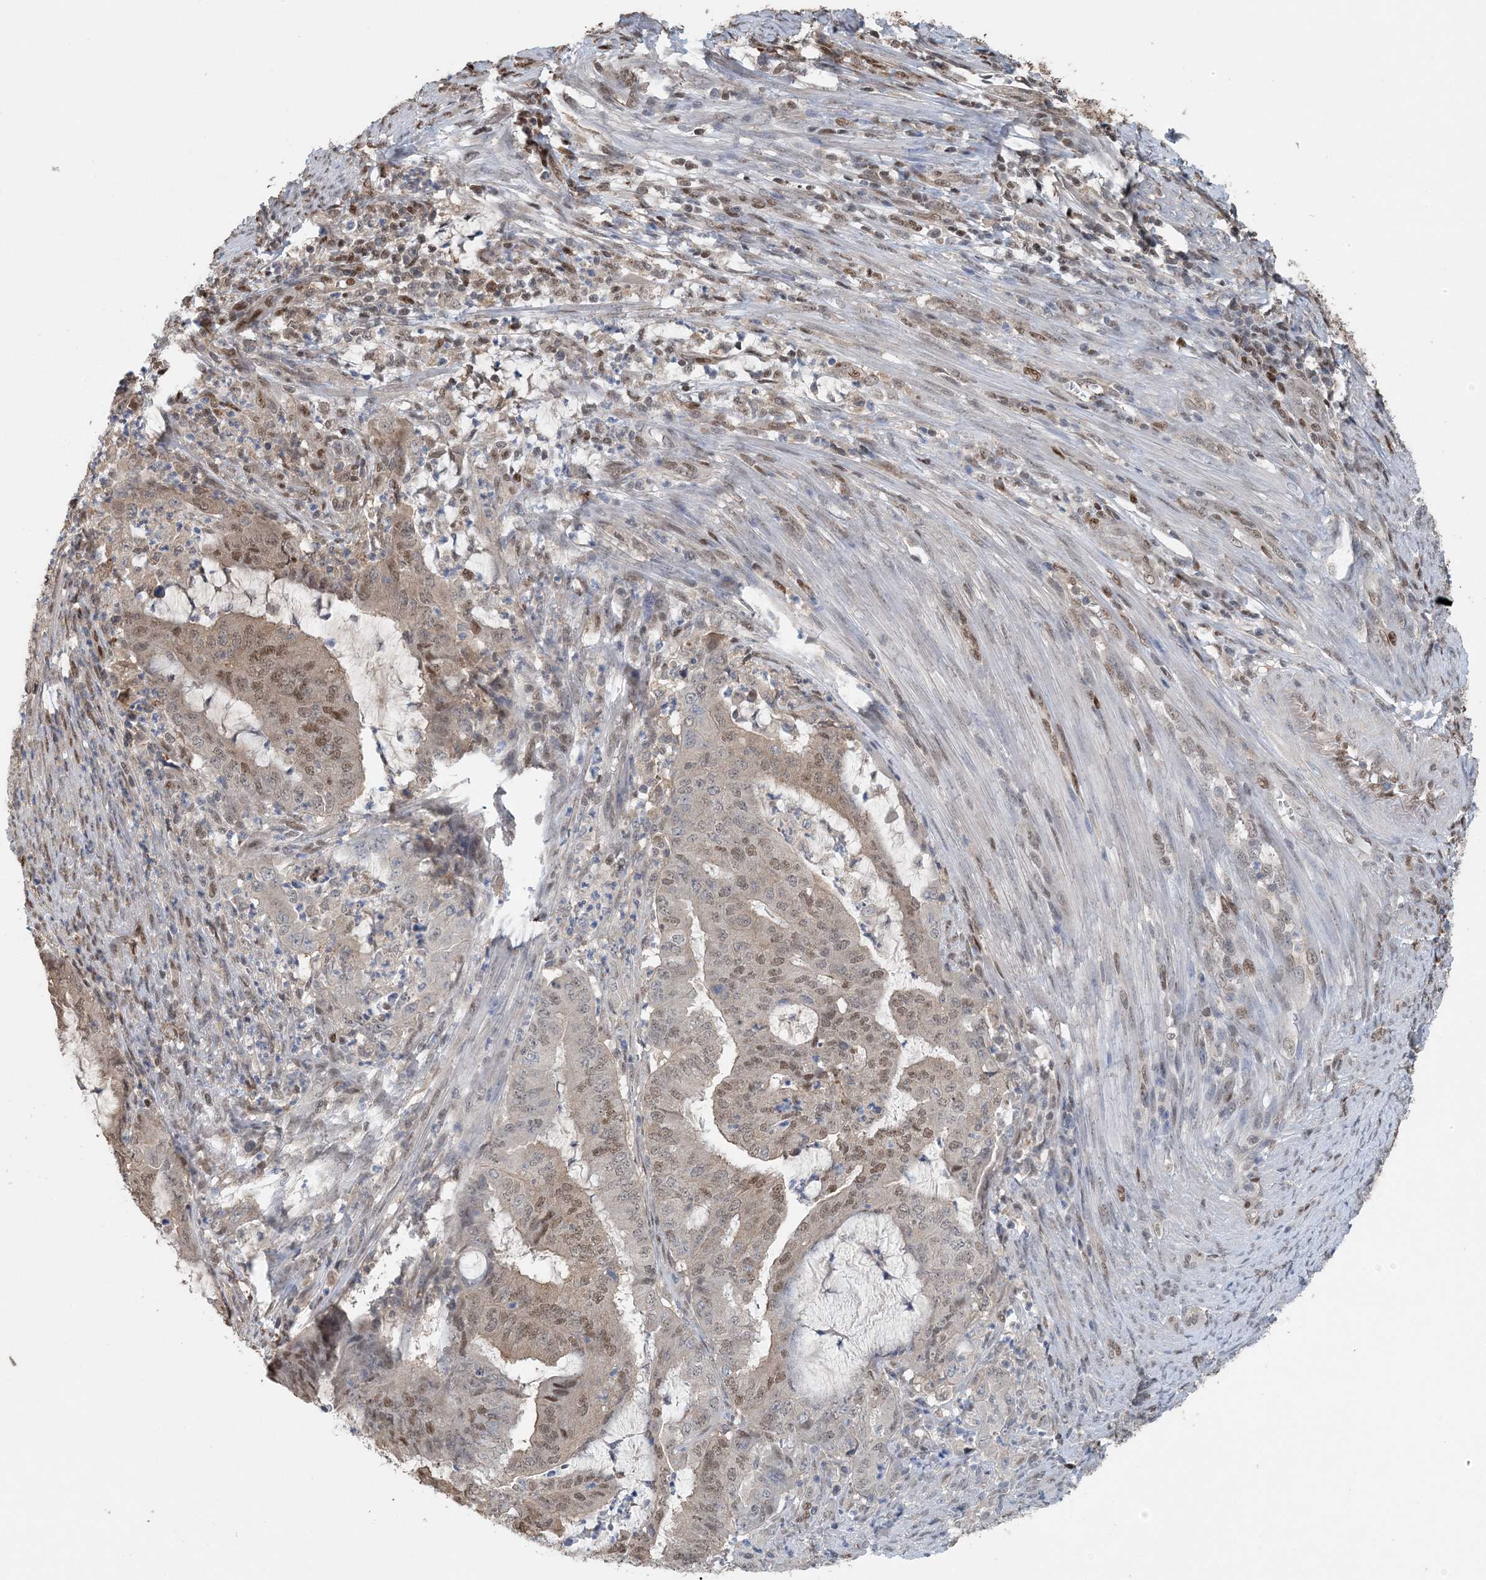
{"staining": {"intensity": "moderate", "quantity": "25%-75%", "location": "nuclear"}, "tissue": "endometrial cancer", "cell_type": "Tumor cells", "image_type": "cancer", "snomed": [{"axis": "morphology", "description": "Adenocarcinoma, NOS"}, {"axis": "topography", "description": "Endometrium"}], "caption": "Protein staining displays moderate nuclear expression in about 25%-75% of tumor cells in endometrial cancer.", "gene": "HIKESHI", "patient": {"sex": "female", "age": 51}}